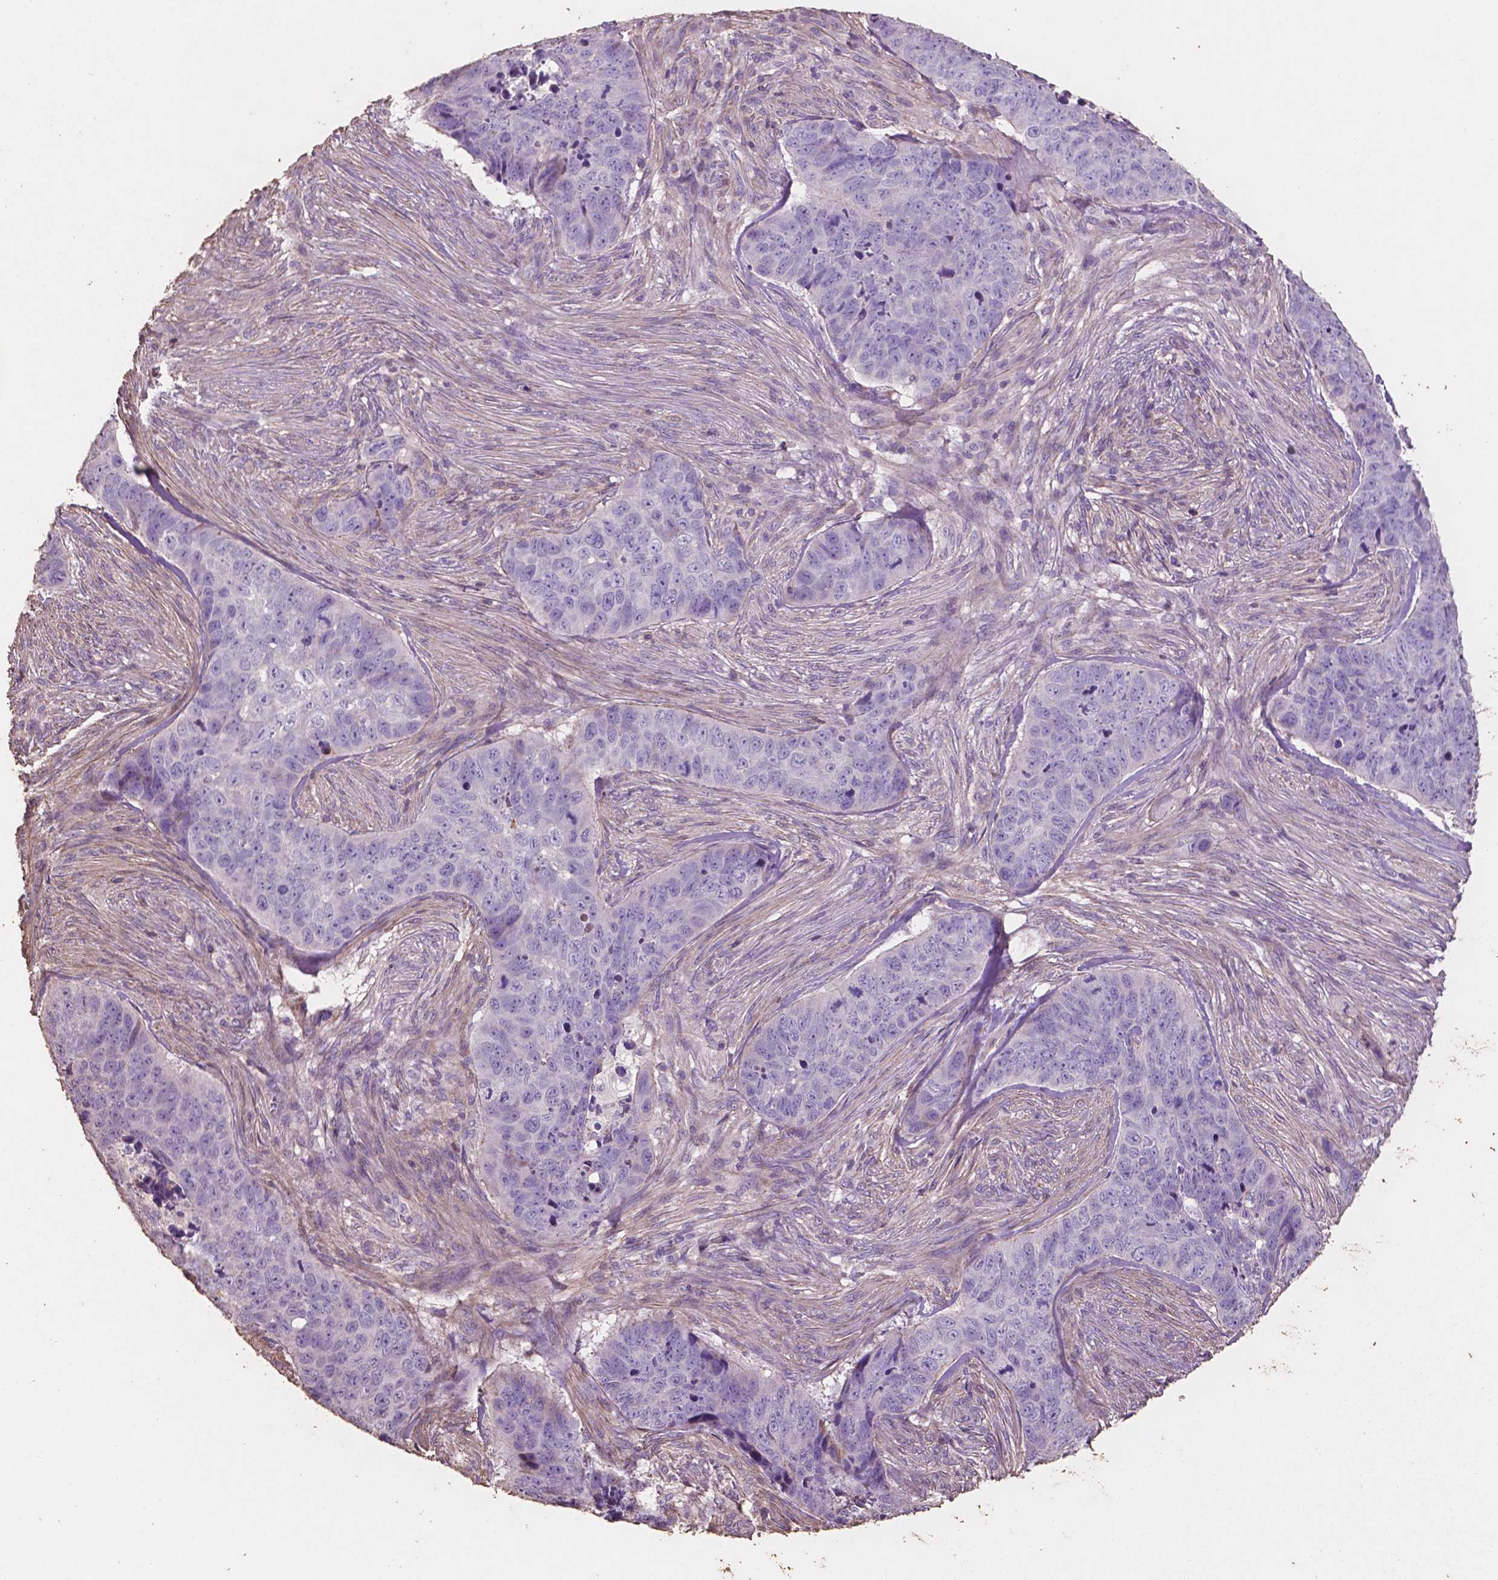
{"staining": {"intensity": "negative", "quantity": "none", "location": "none"}, "tissue": "skin cancer", "cell_type": "Tumor cells", "image_type": "cancer", "snomed": [{"axis": "morphology", "description": "Basal cell carcinoma"}, {"axis": "topography", "description": "Skin"}], "caption": "The photomicrograph demonstrates no staining of tumor cells in skin cancer (basal cell carcinoma).", "gene": "COMMD4", "patient": {"sex": "female", "age": 82}}